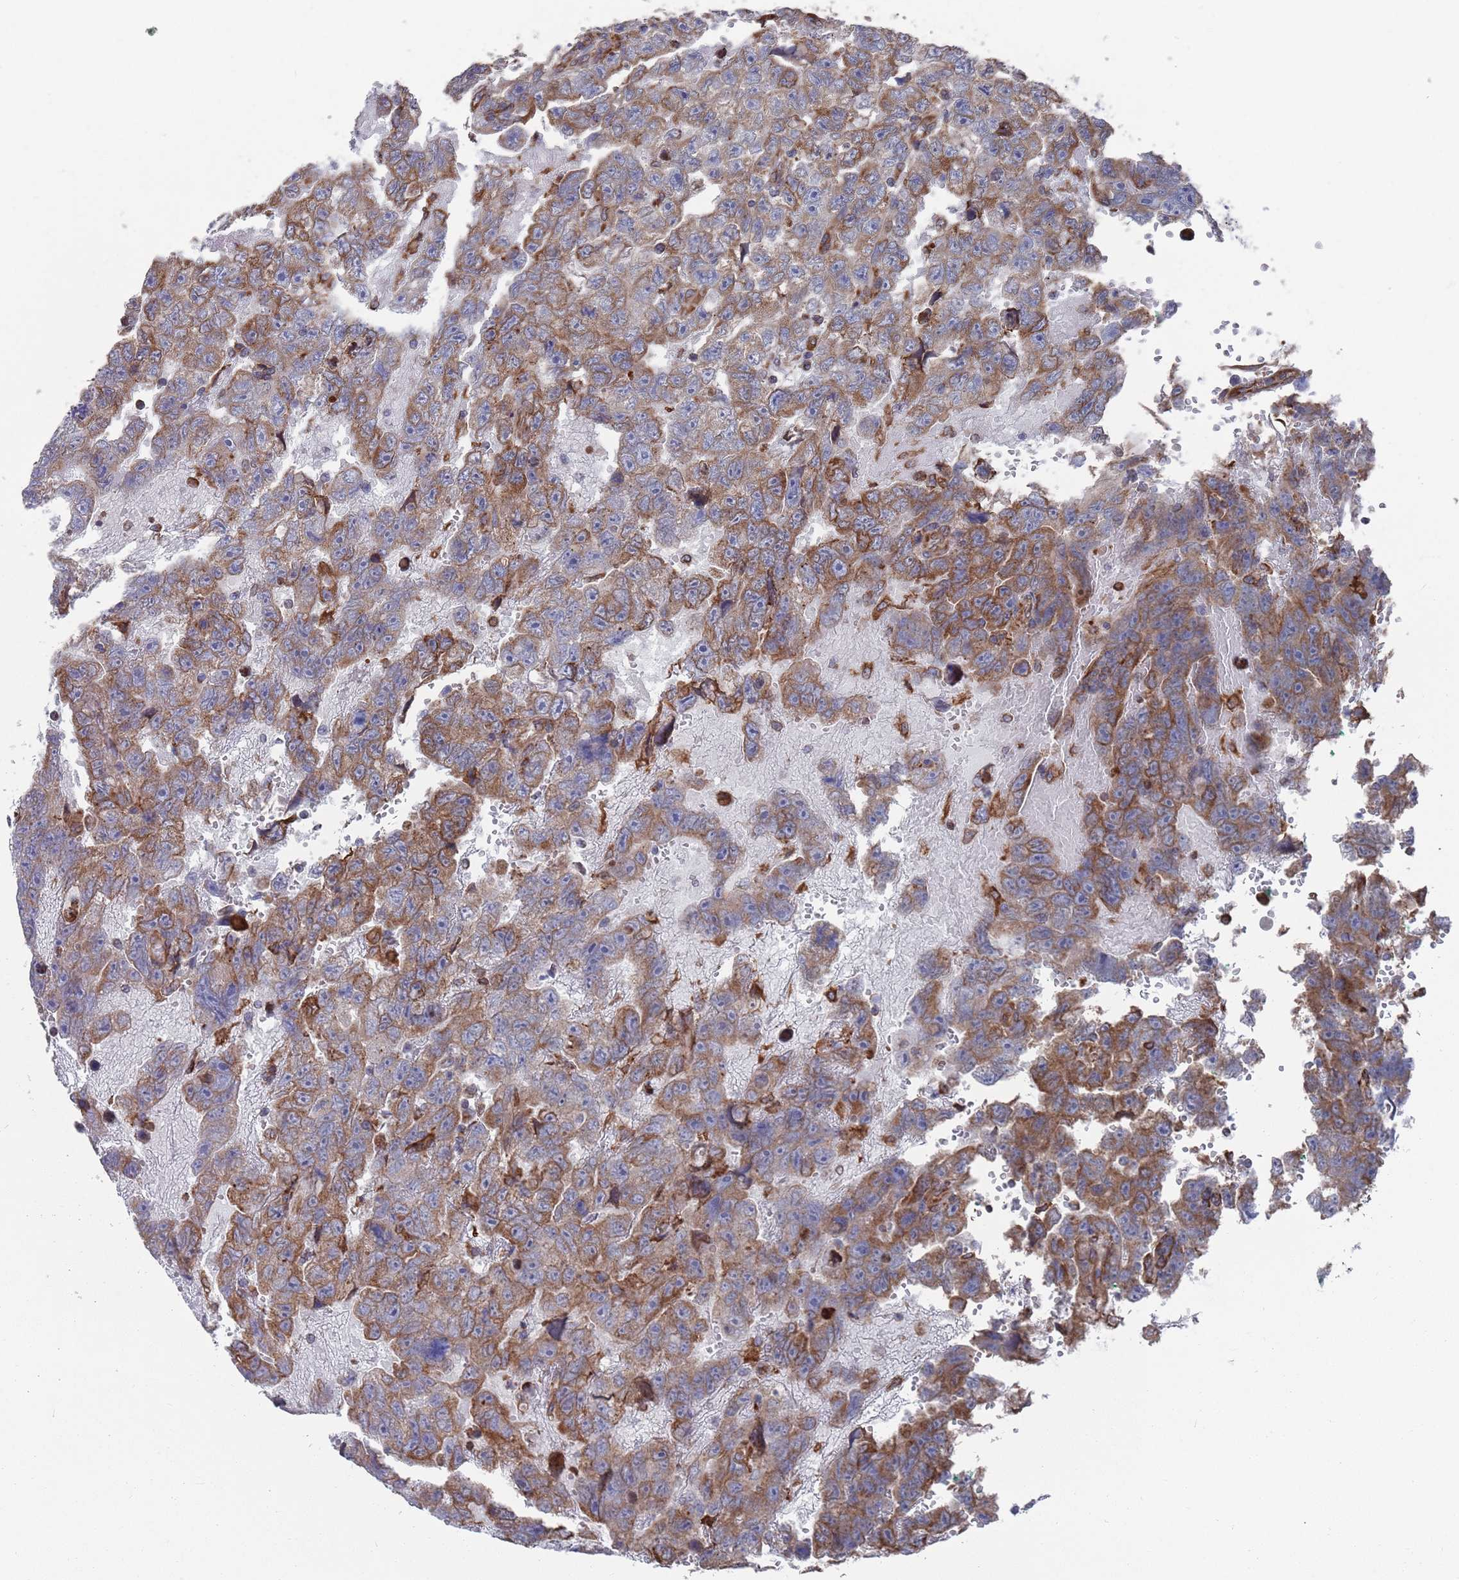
{"staining": {"intensity": "moderate", "quantity": ">75%", "location": "cytoplasmic/membranous"}, "tissue": "testis cancer", "cell_type": "Tumor cells", "image_type": "cancer", "snomed": [{"axis": "morphology", "description": "Carcinoma, Embryonal, NOS"}, {"axis": "topography", "description": "Testis"}], "caption": "A photomicrograph showing moderate cytoplasmic/membranous expression in approximately >75% of tumor cells in testis cancer, as visualized by brown immunohistochemical staining.", "gene": "GID8", "patient": {"sex": "male", "age": 45}}